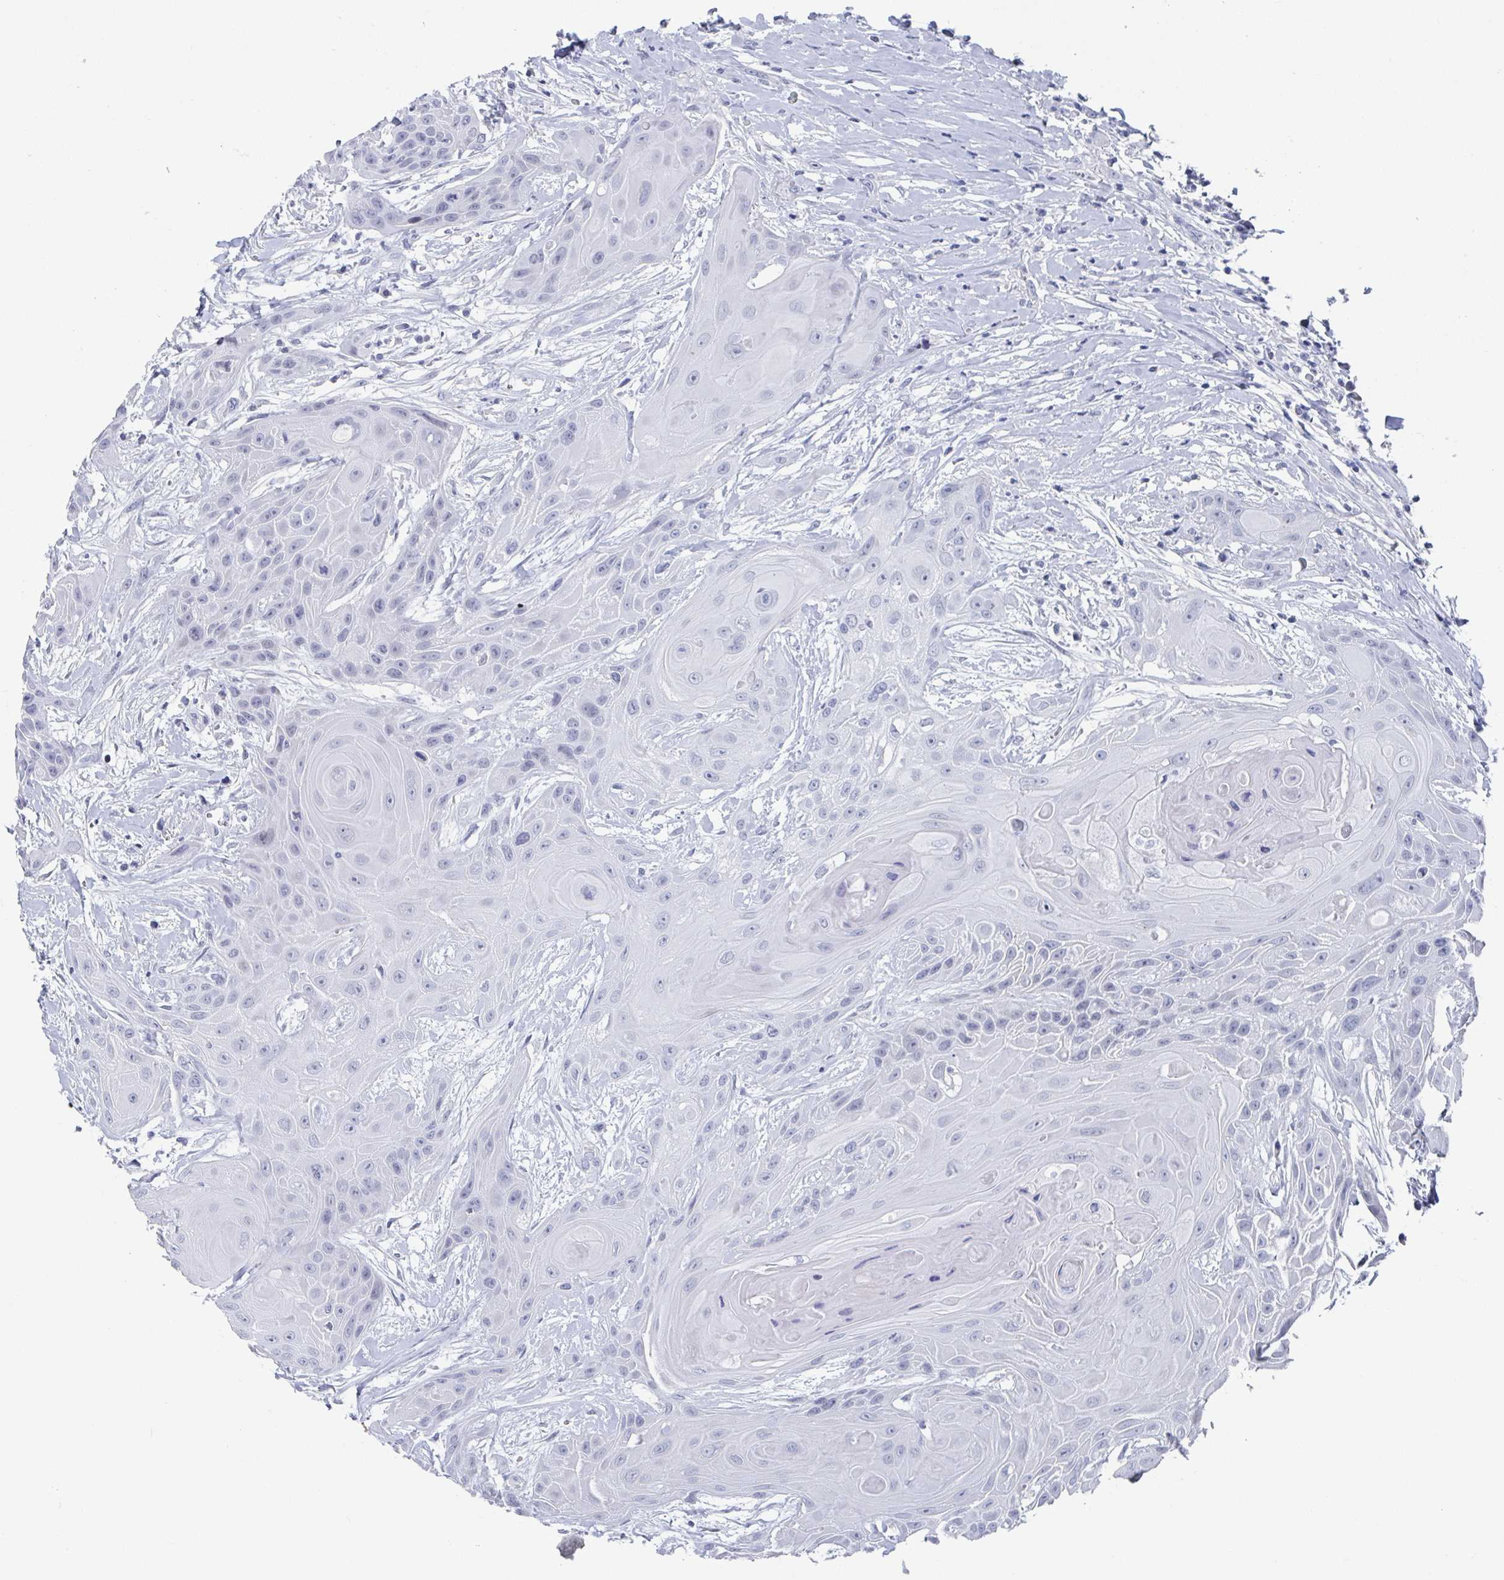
{"staining": {"intensity": "negative", "quantity": "none", "location": "none"}, "tissue": "head and neck cancer", "cell_type": "Tumor cells", "image_type": "cancer", "snomed": [{"axis": "morphology", "description": "Squamous cell carcinoma, NOS"}, {"axis": "topography", "description": "Head-Neck"}], "caption": "High magnification brightfield microscopy of head and neck cancer stained with DAB (3,3'-diaminobenzidine) (brown) and counterstained with hematoxylin (blue): tumor cells show no significant positivity.", "gene": "CAMKV", "patient": {"sex": "female", "age": 73}}